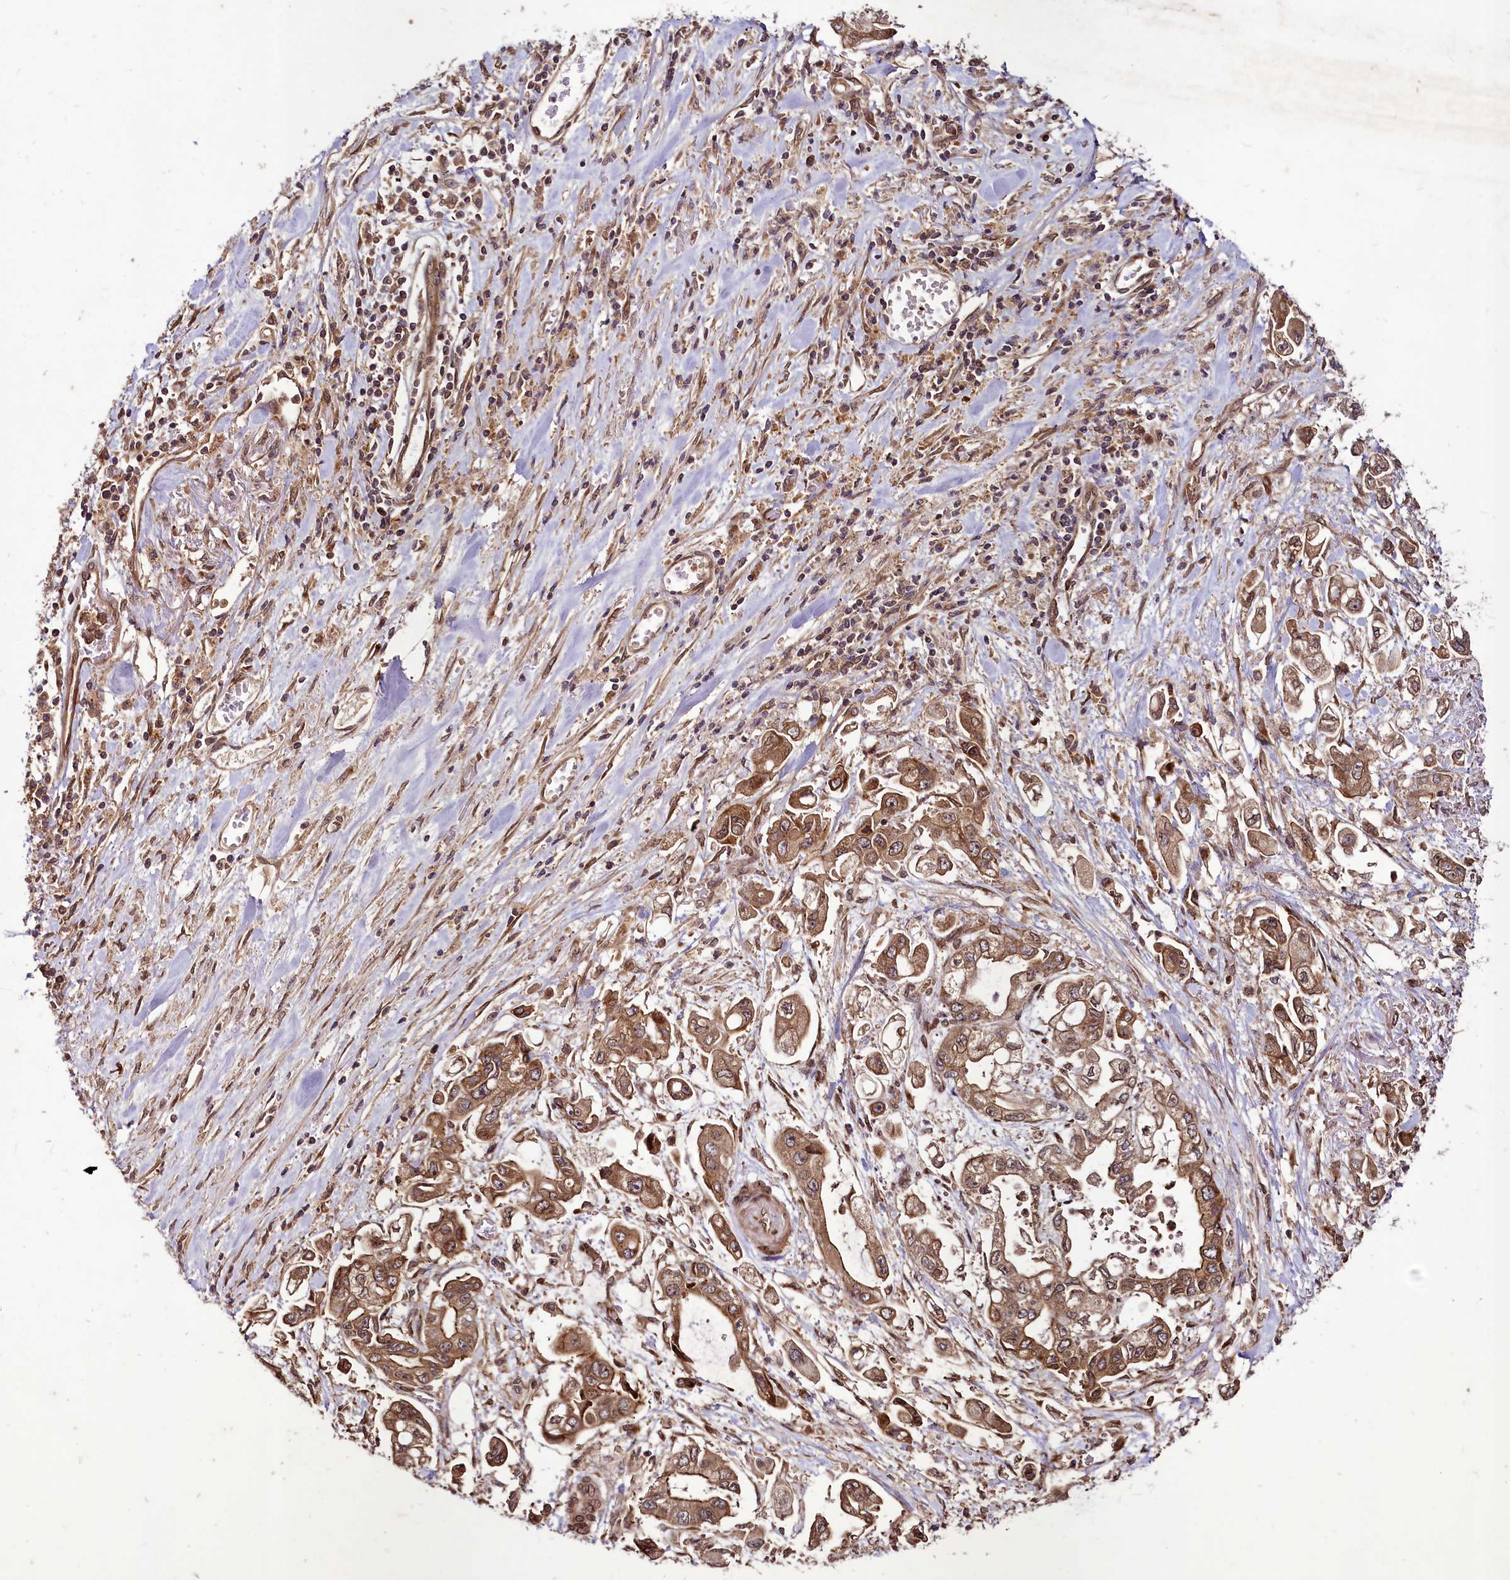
{"staining": {"intensity": "moderate", "quantity": ">75%", "location": "cytoplasmic/membranous"}, "tissue": "stomach cancer", "cell_type": "Tumor cells", "image_type": "cancer", "snomed": [{"axis": "morphology", "description": "Adenocarcinoma, NOS"}, {"axis": "topography", "description": "Stomach"}], "caption": "A medium amount of moderate cytoplasmic/membranous staining is seen in approximately >75% of tumor cells in stomach cancer tissue. (Brightfield microscopy of DAB IHC at high magnification).", "gene": "DCP1B", "patient": {"sex": "male", "age": 62}}